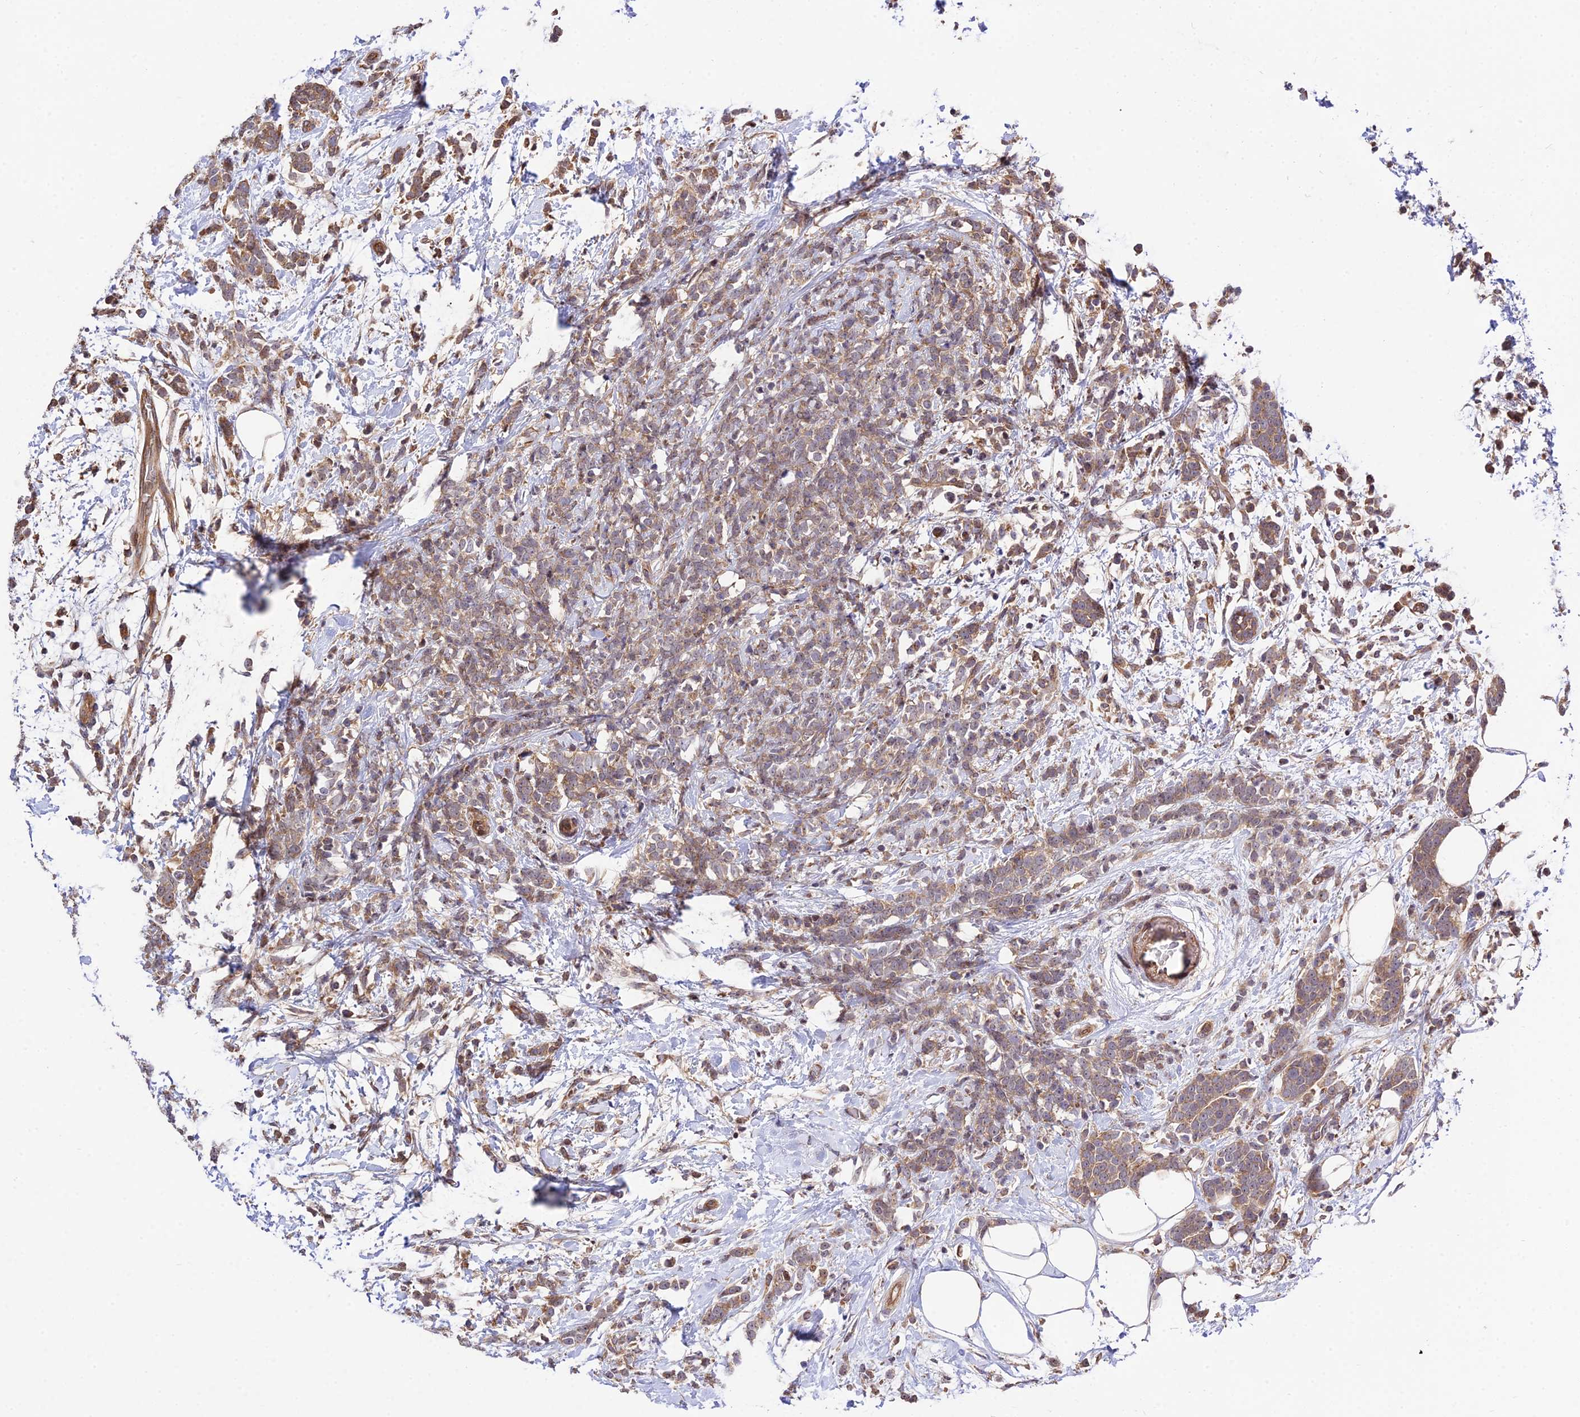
{"staining": {"intensity": "moderate", "quantity": ">75%", "location": "cytoplasmic/membranous"}, "tissue": "breast cancer", "cell_type": "Tumor cells", "image_type": "cancer", "snomed": [{"axis": "morphology", "description": "Lobular carcinoma"}, {"axis": "topography", "description": "Breast"}], "caption": "Breast cancer (lobular carcinoma) stained with a brown dye reveals moderate cytoplasmic/membranous positive staining in approximately >75% of tumor cells.", "gene": "SMG6", "patient": {"sex": "female", "age": 58}}